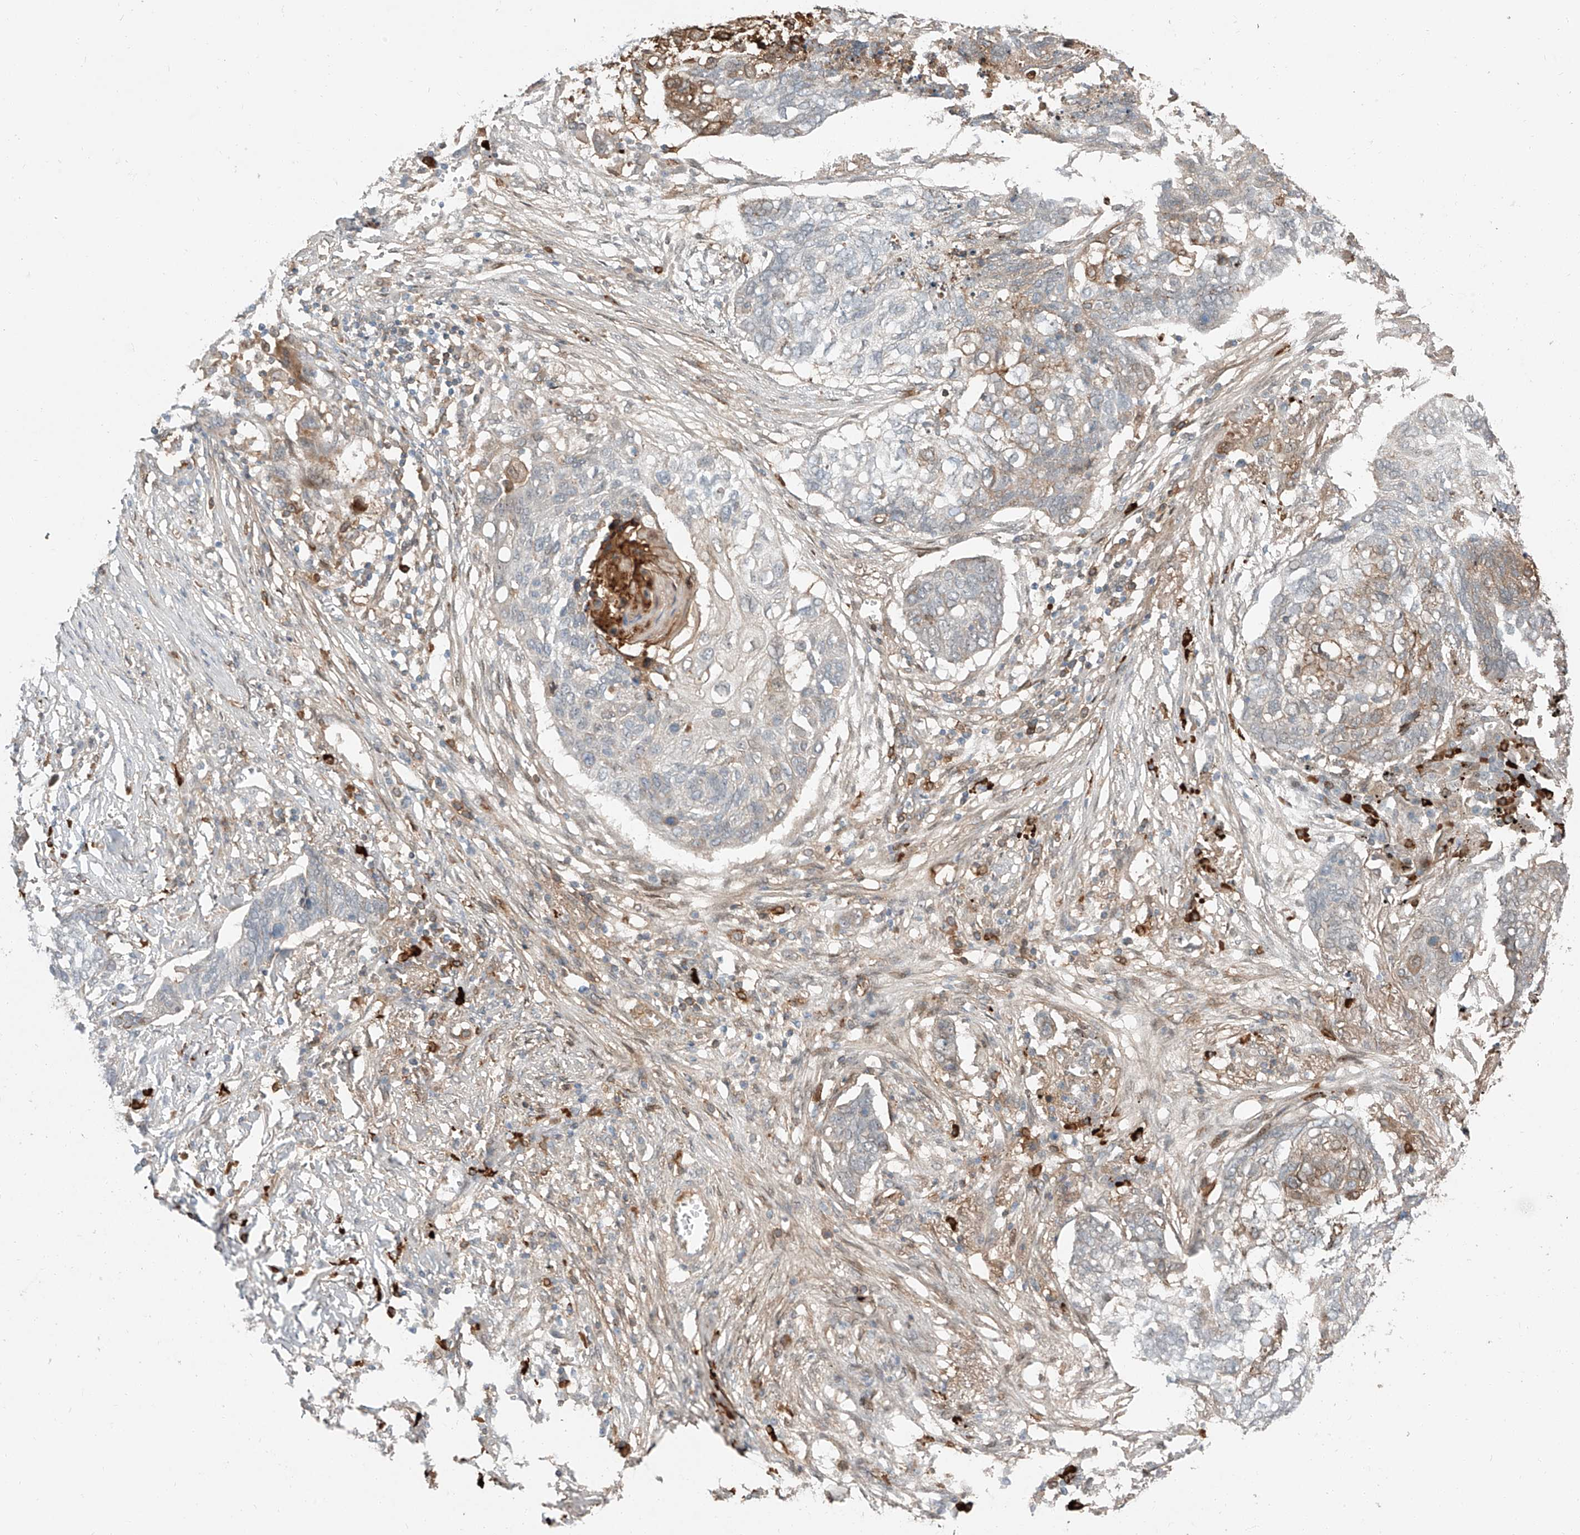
{"staining": {"intensity": "weak", "quantity": "<25%", "location": "cytoplasmic/membranous"}, "tissue": "lung cancer", "cell_type": "Tumor cells", "image_type": "cancer", "snomed": [{"axis": "morphology", "description": "Squamous cell carcinoma, NOS"}, {"axis": "topography", "description": "Lung"}], "caption": "Immunohistochemical staining of human lung squamous cell carcinoma shows no significant staining in tumor cells.", "gene": "CEP162", "patient": {"sex": "female", "age": 63}}